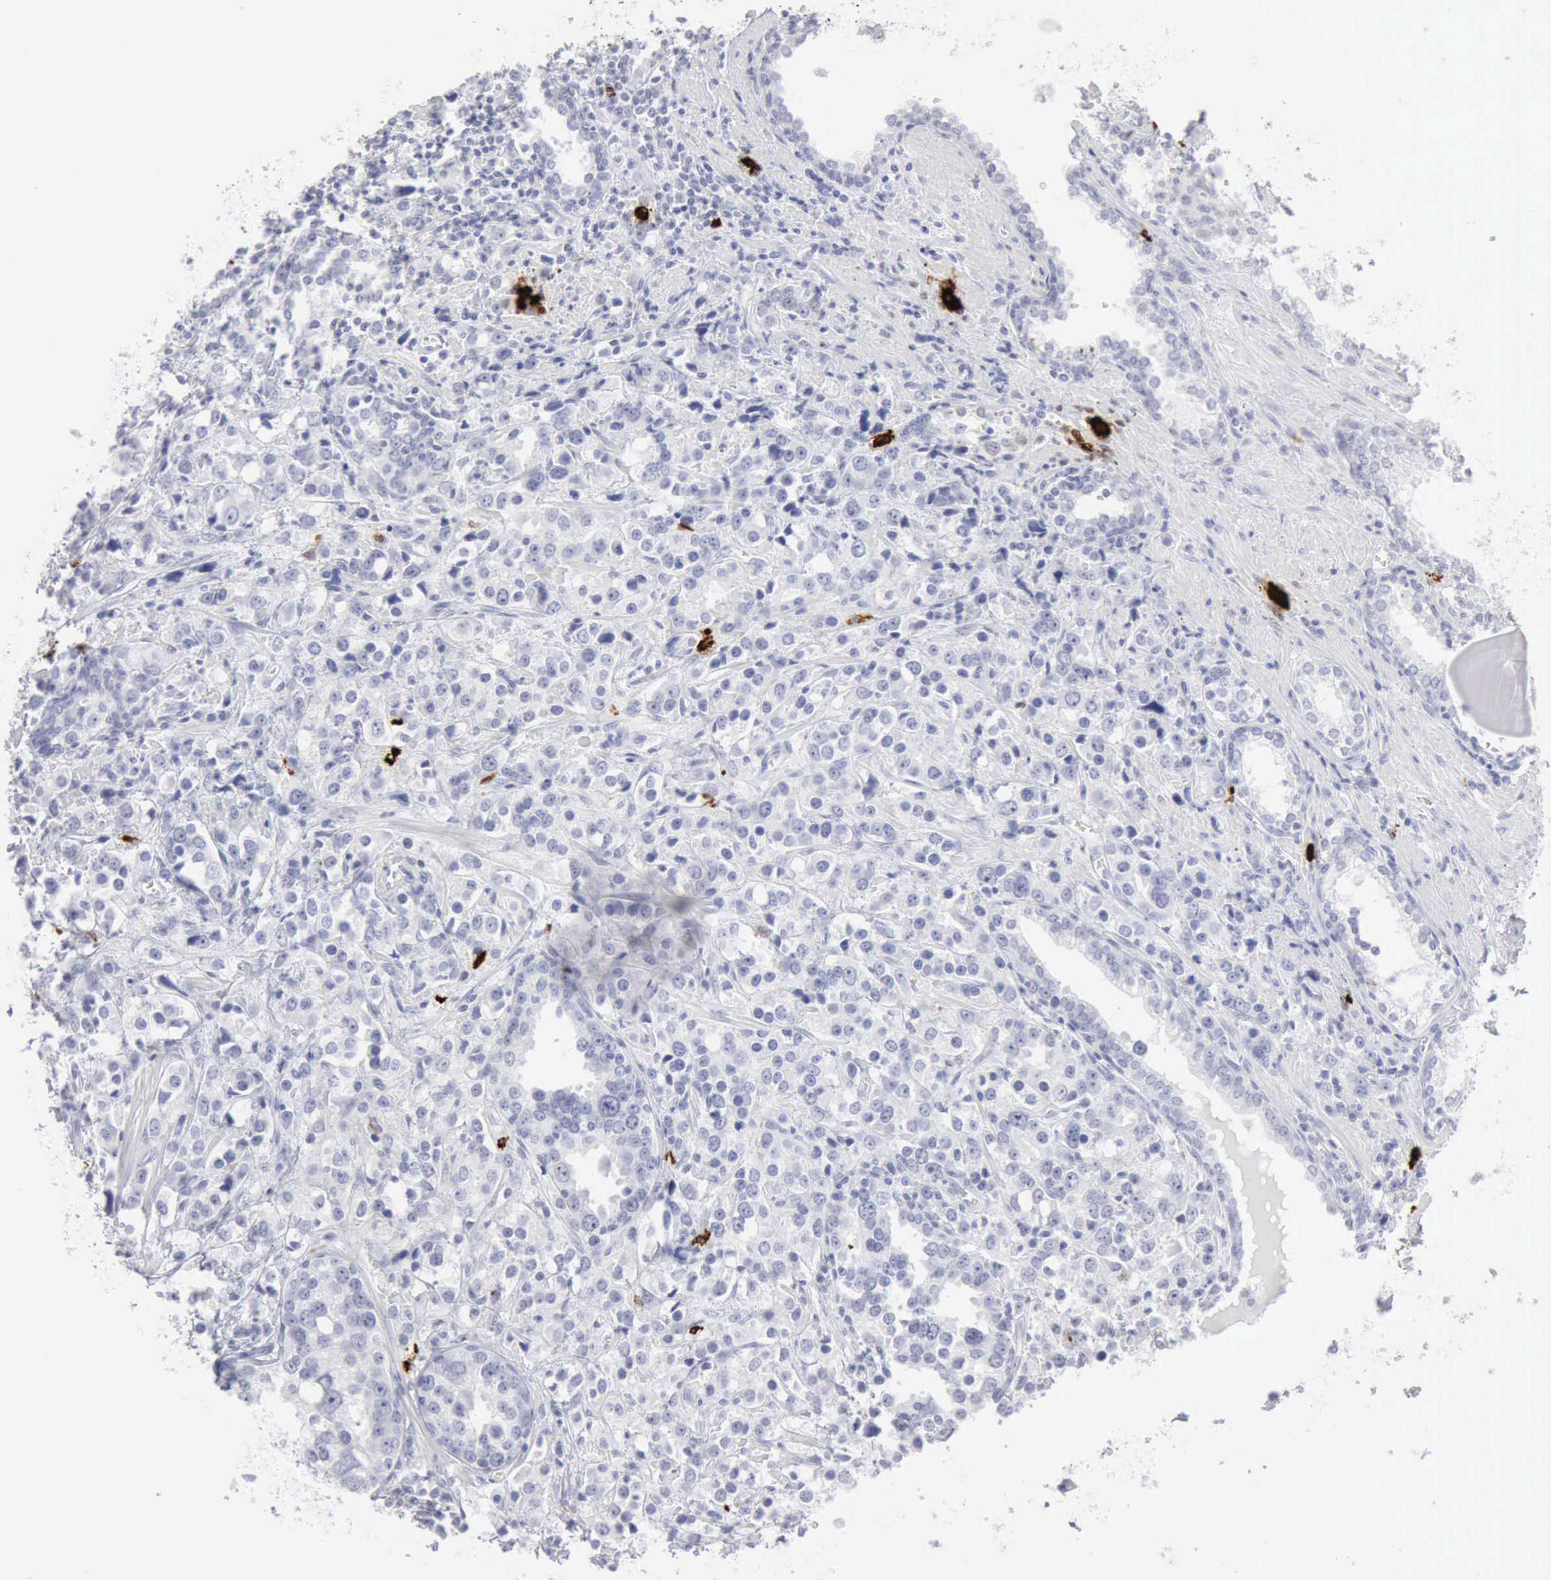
{"staining": {"intensity": "negative", "quantity": "none", "location": "none"}, "tissue": "prostate cancer", "cell_type": "Tumor cells", "image_type": "cancer", "snomed": [{"axis": "morphology", "description": "Adenocarcinoma, High grade"}, {"axis": "topography", "description": "Prostate"}], "caption": "High magnification brightfield microscopy of prostate cancer stained with DAB (3,3'-diaminobenzidine) (brown) and counterstained with hematoxylin (blue): tumor cells show no significant staining.", "gene": "CMA1", "patient": {"sex": "male", "age": 71}}